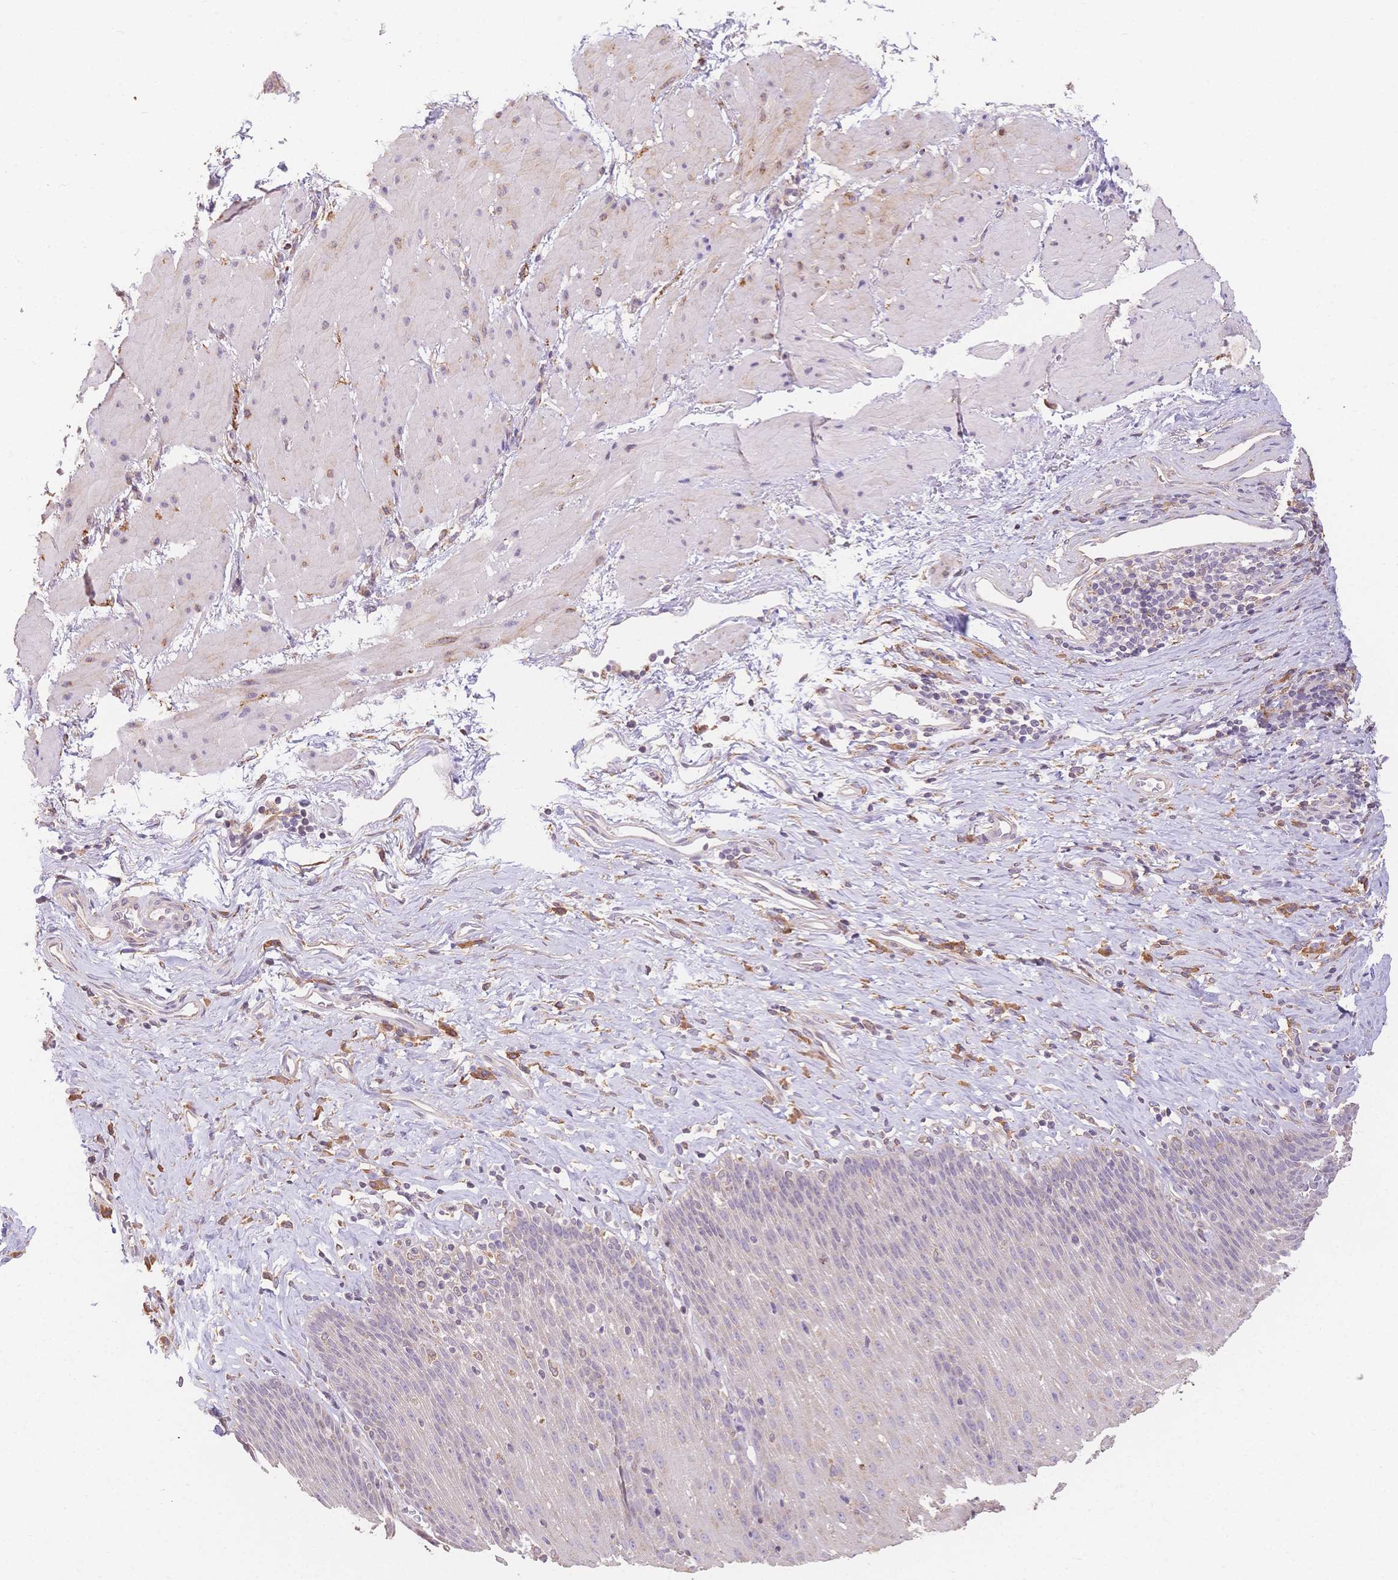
{"staining": {"intensity": "negative", "quantity": "none", "location": "none"}, "tissue": "esophagus", "cell_type": "Squamous epithelial cells", "image_type": "normal", "snomed": [{"axis": "morphology", "description": "Normal tissue, NOS"}, {"axis": "topography", "description": "Esophagus"}], "caption": "Benign esophagus was stained to show a protein in brown. There is no significant staining in squamous epithelial cells.", "gene": "HS3ST5", "patient": {"sex": "female", "age": 61}}